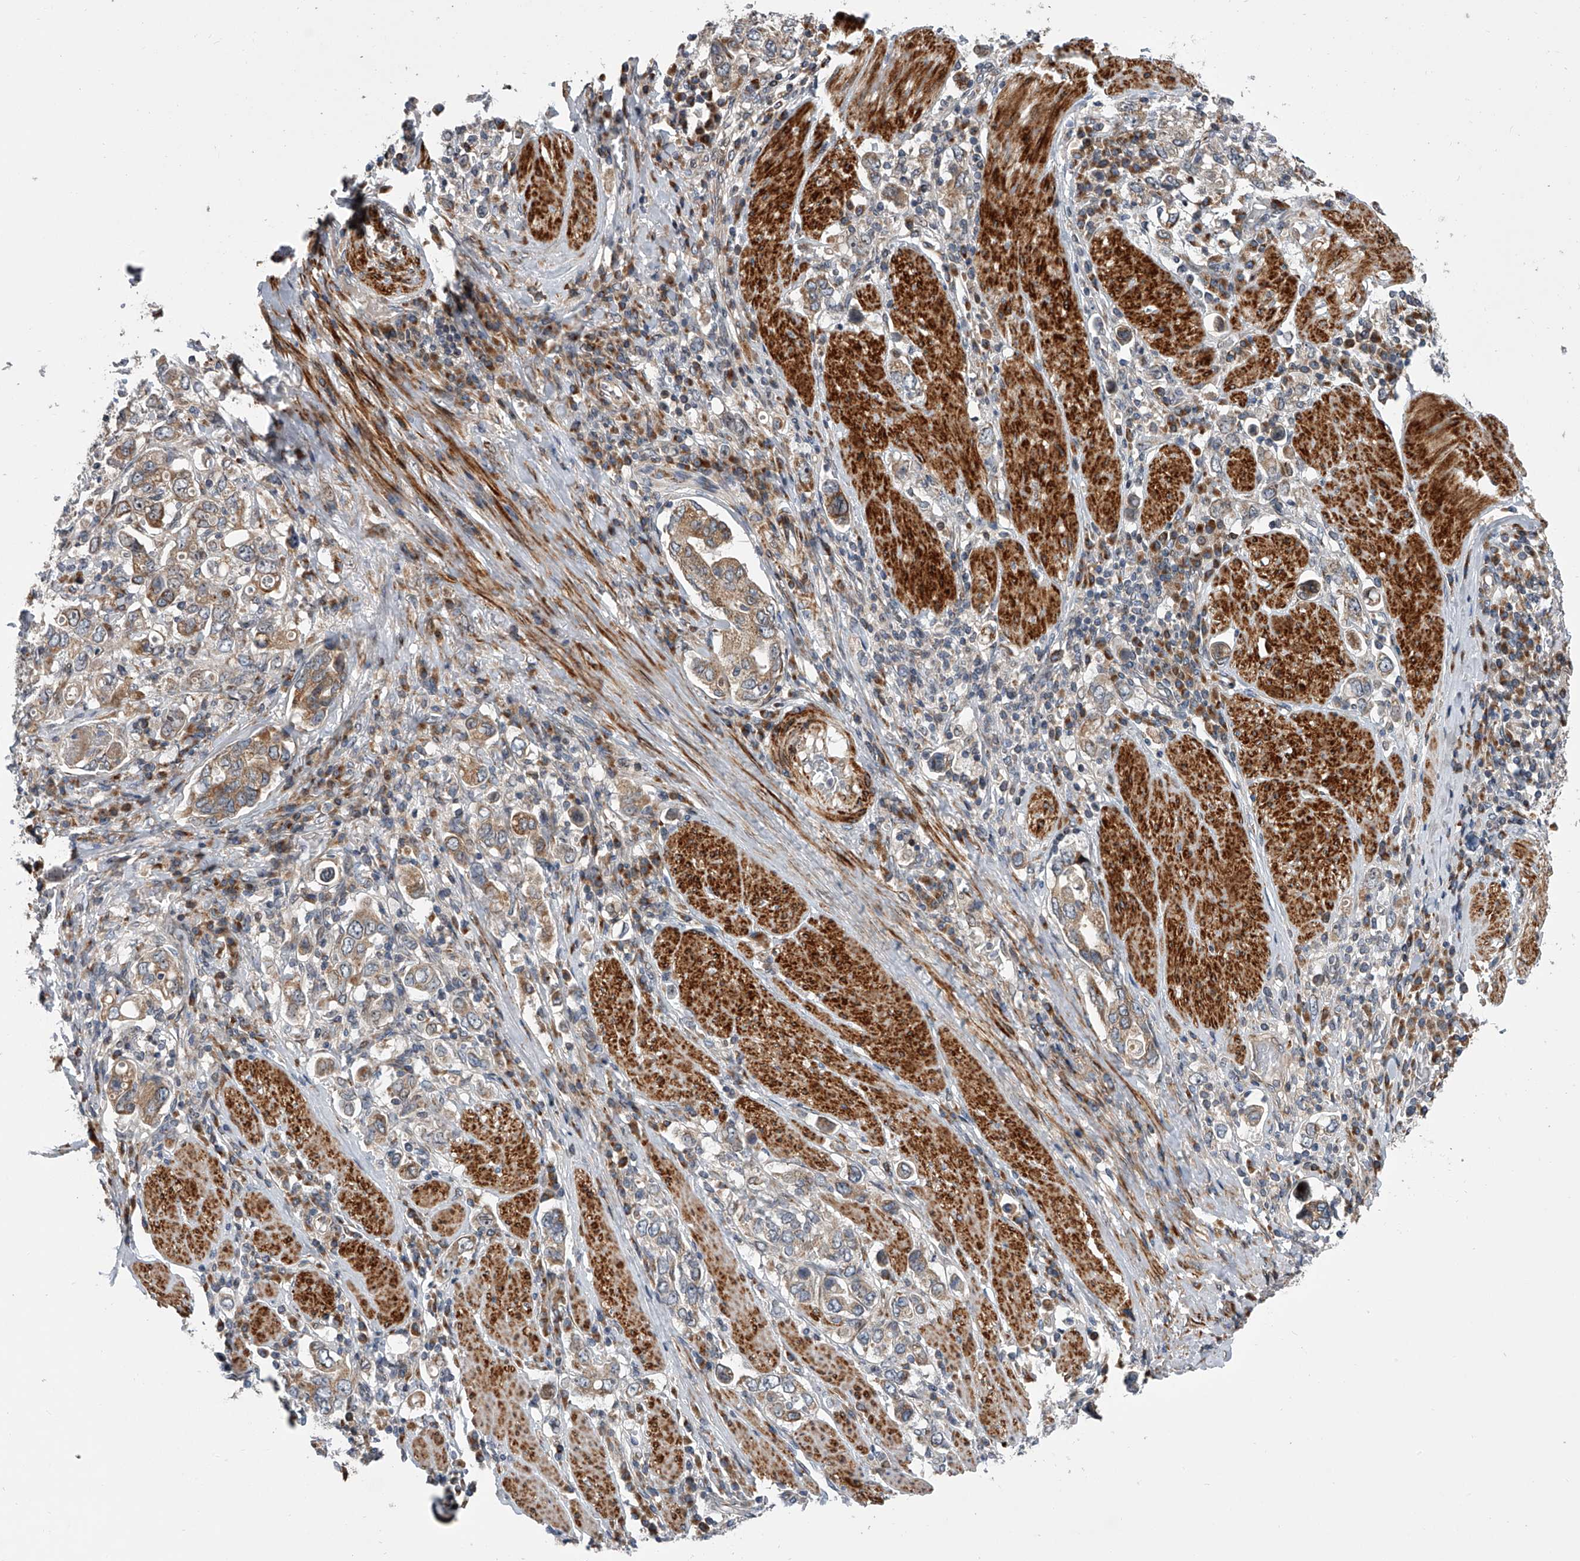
{"staining": {"intensity": "moderate", "quantity": "25%-75%", "location": "cytoplasmic/membranous"}, "tissue": "stomach cancer", "cell_type": "Tumor cells", "image_type": "cancer", "snomed": [{"axis": "morphology", "description": "Adenocarcinoma, NOS"}, {"axis": "topography", "description": "Stomach, upper"}], "caption": "Stomach cancer (adenocarcinoma) stained with a protein marker reveals moderate staining in tumor cells.", "gene": "DLGAP2", "patient": {"sex": "male", "age": 62}}